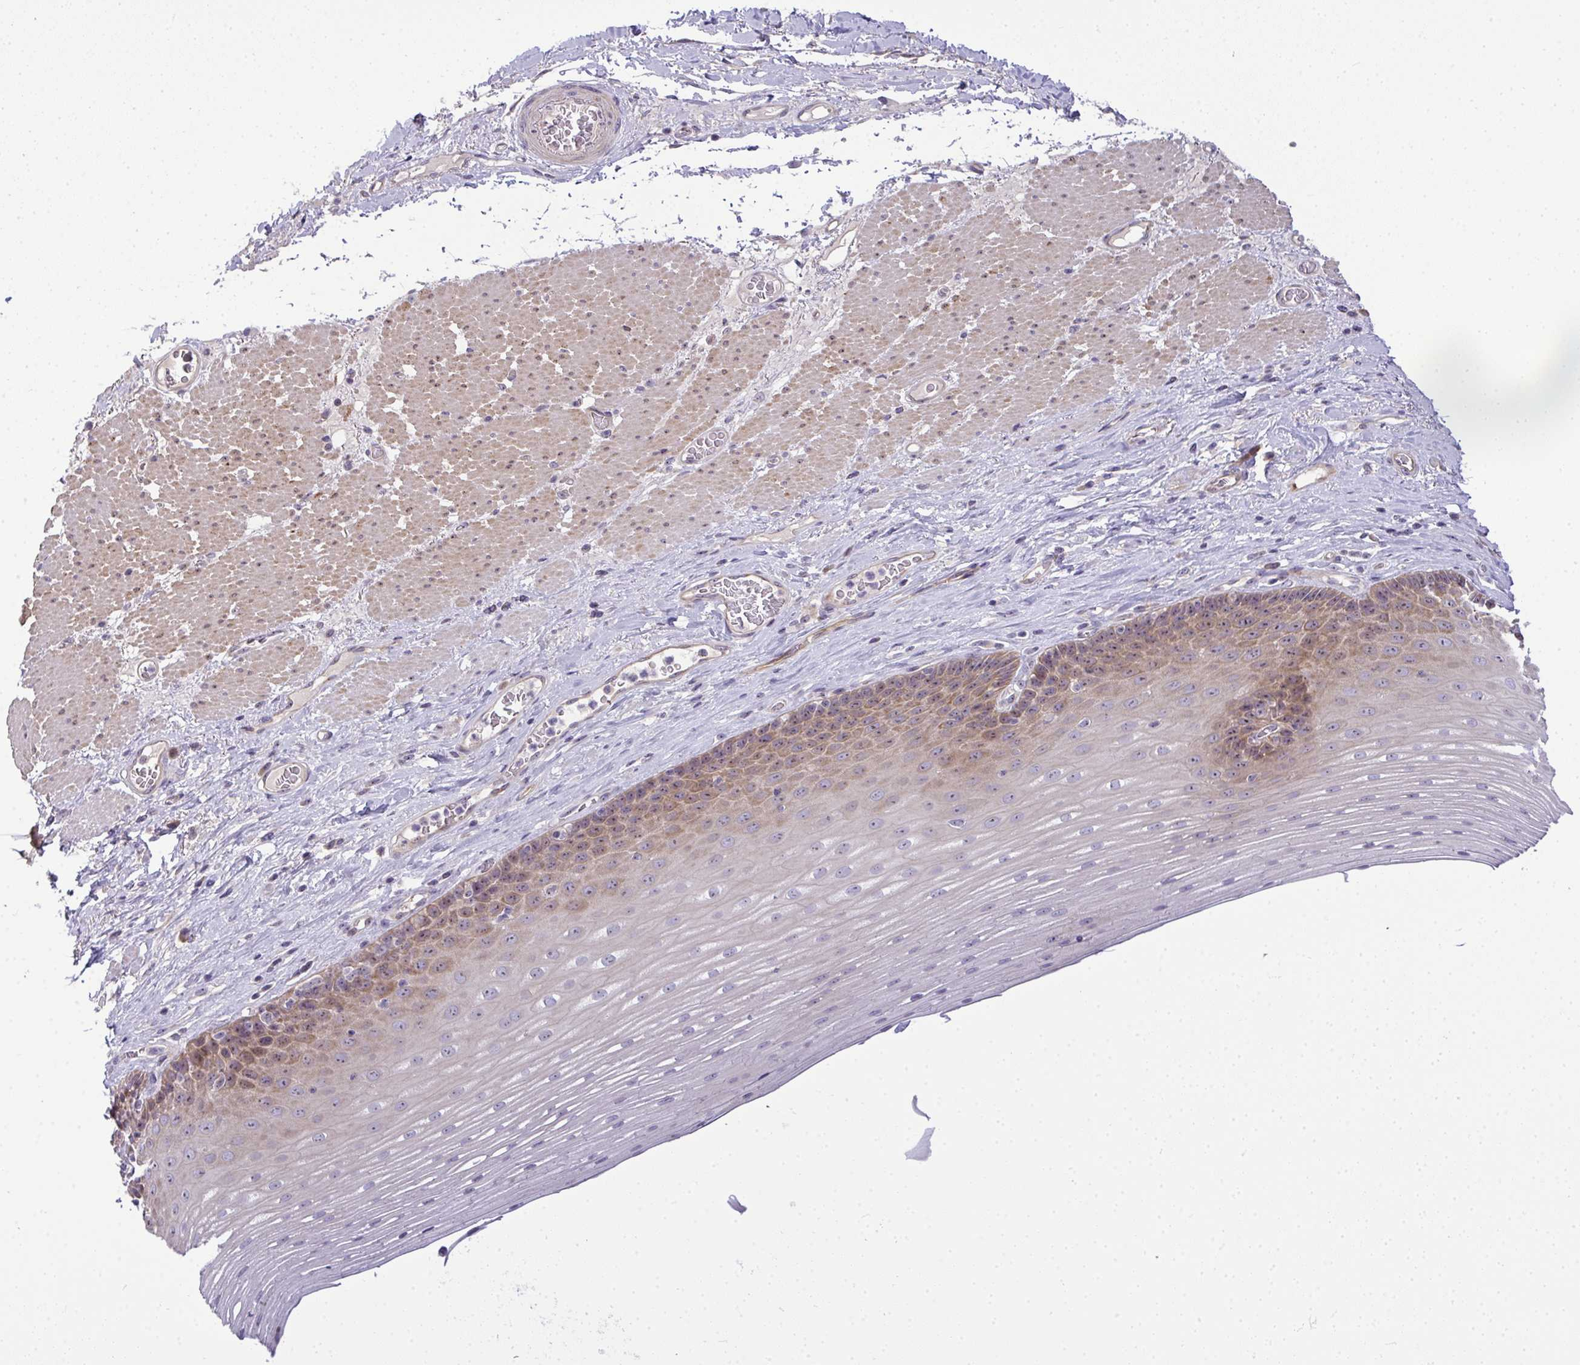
{"staining": {"intensity": "moderate", "quantity": "25%-75%", "location": "cytoplasmic/membranous,nuclear"}, "tissue": "esophagus", "cell_type": "Squamous epithelial cells", "image_type": "normal", "snomed": [{"axis": "morphology", "description": "Normal tissue, NOS"}, {"axis": "topography", "description": "Esophagus"}], "caption": "DAB immunohistochemical staining of normal human esophagus displays moderate cytoplasmic/membranous,nuclear protein staining in about 25%-75% of squamous epithelial cells. (Brightfield microscopy of DAB IHC at high magnification).", "gene": "NT5C1A", "patient": {"sex": "male", "age": 62}}